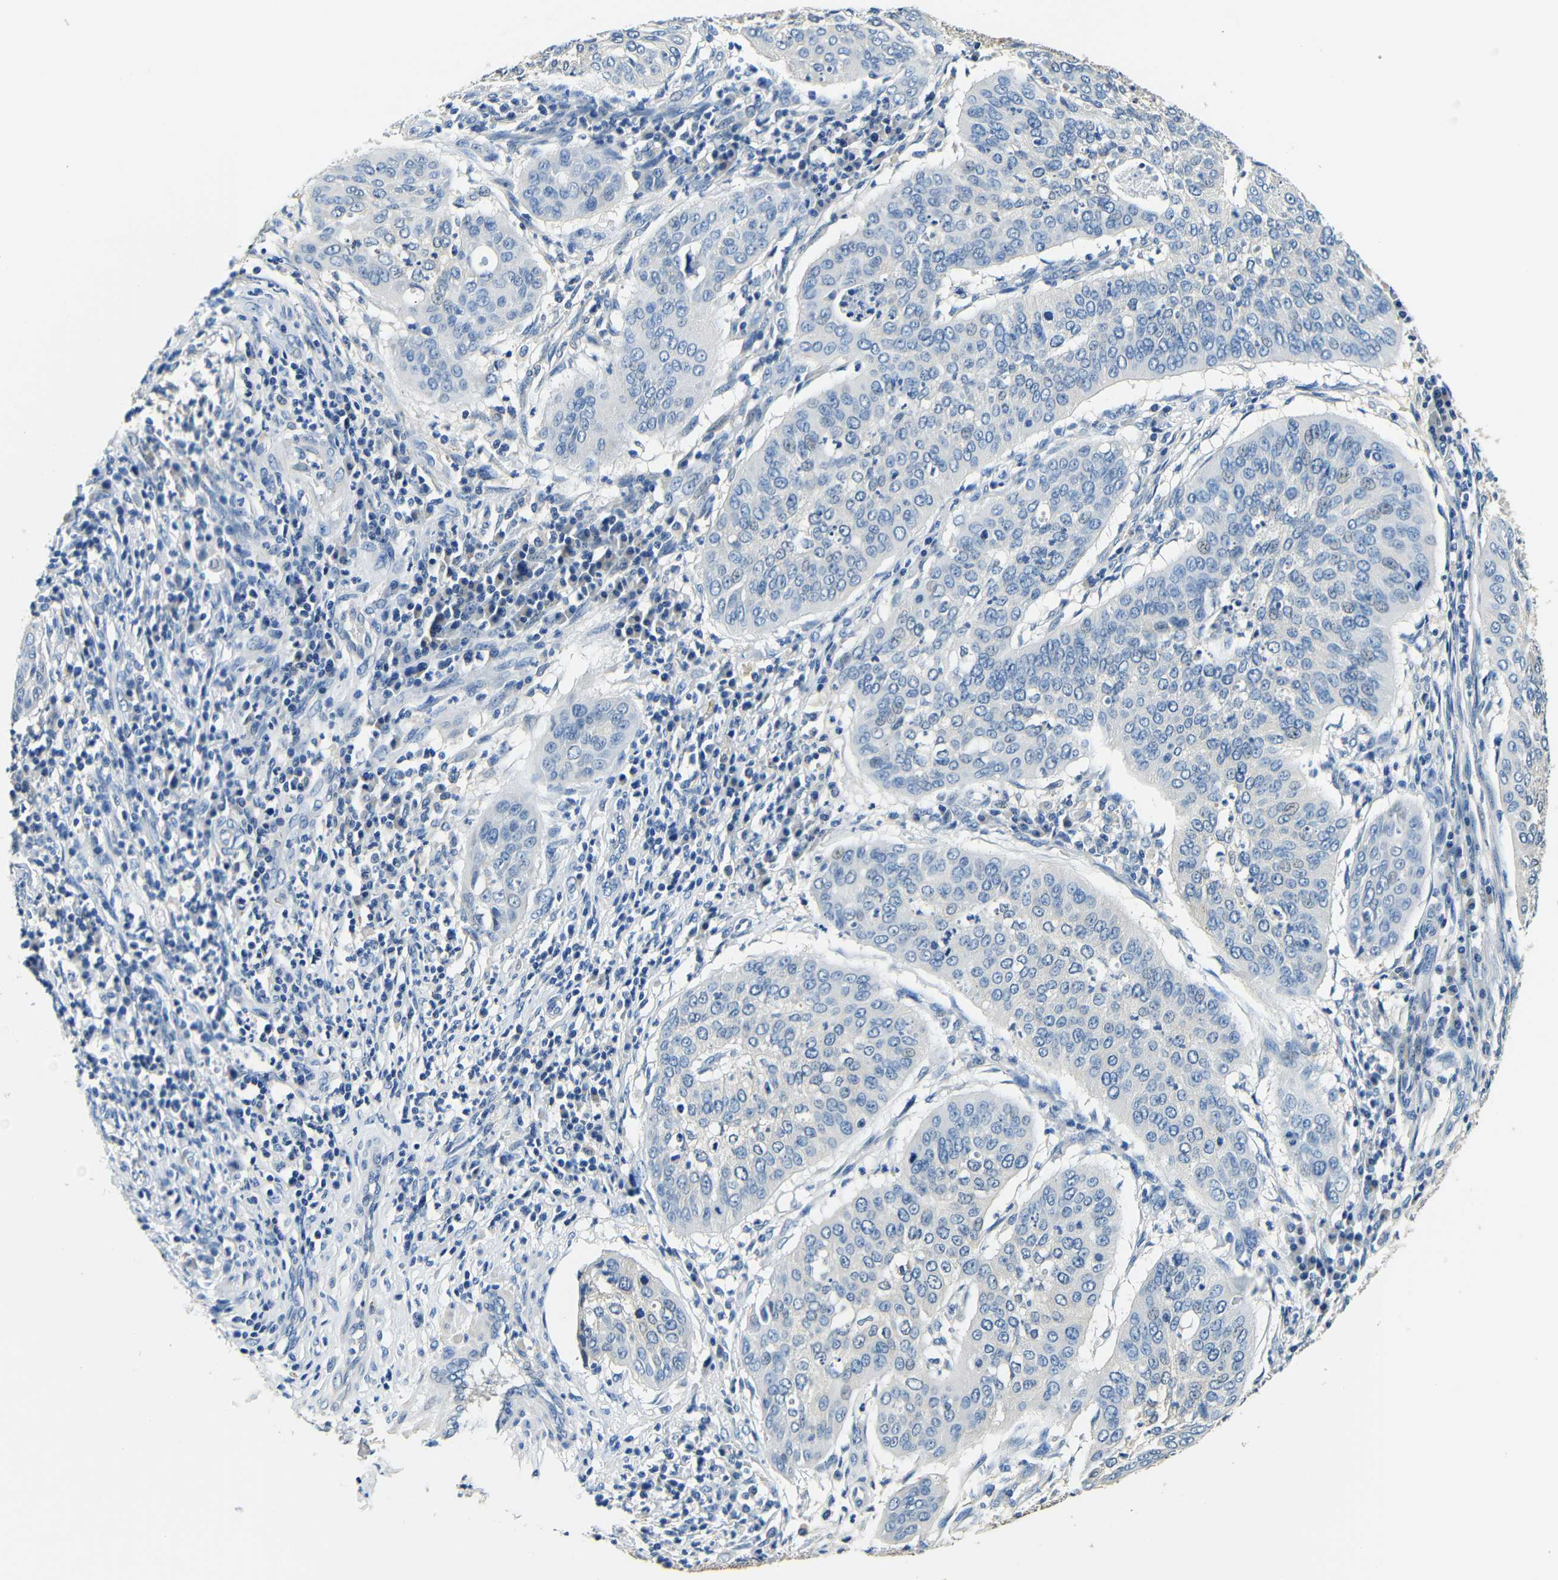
{"staining": {"intensity": "negative", "quantity": "none", "location": "none"}, "tissue": "cervical cancer", "cell_type": "Tumor cells", "image_type": "cancer", "snomed": [{"axis": "morphology", "description": "Normal tissue, NOS"}, {"axis": "morphology", "description": "Squamous cell carcinoma, NOS"}, {"axis": "topography", "description": "Cervix"}], "caption": "Immunohistochemistry (IHC) image of cervical cancer (squamous cell carcinoma) stained for a protein (brown), which shows no staining in tumor cells.", "gene": "FMO5", "patient": {"sex": "female", "age": 39}}